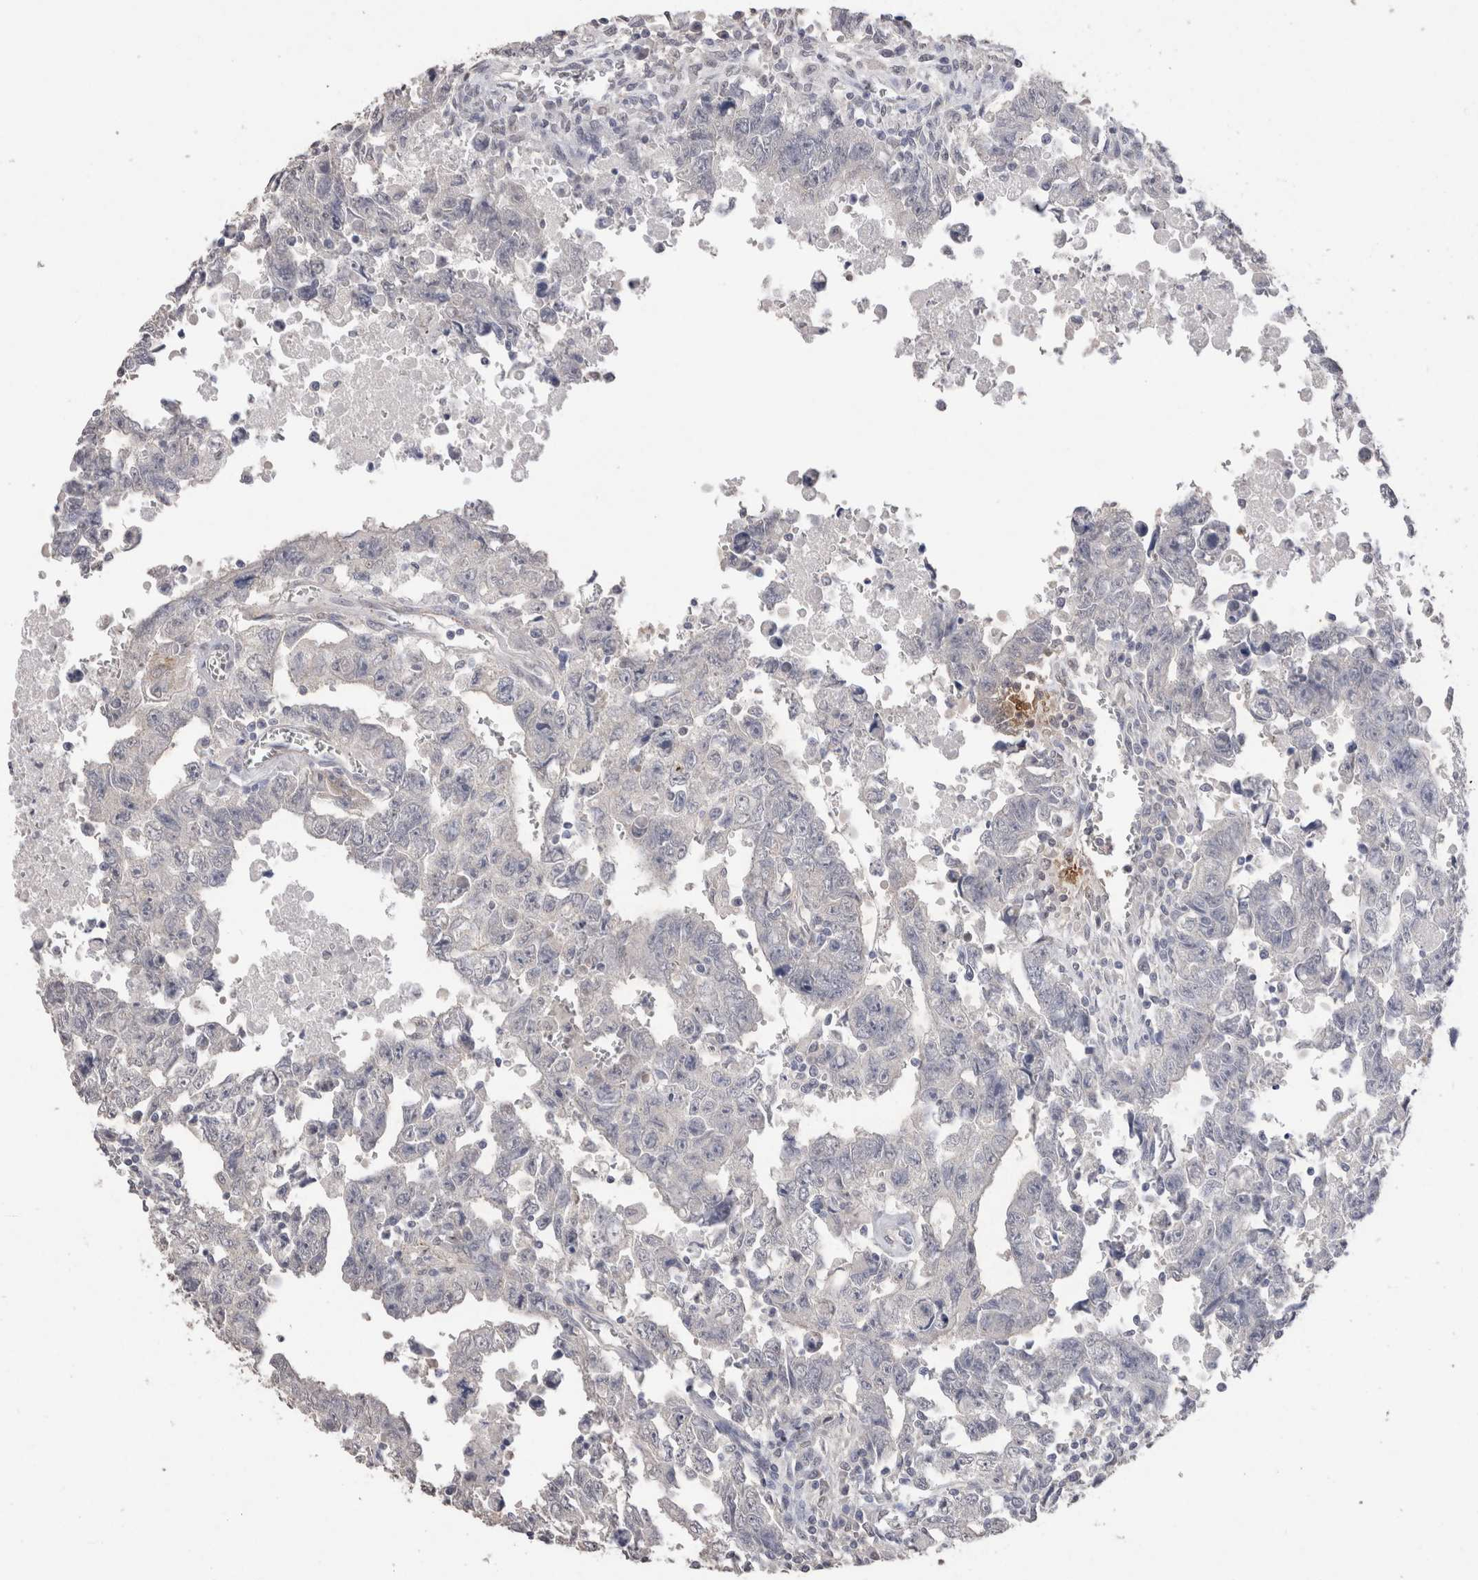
{"staining": {"intensity": "negative", "quantity": "none", "location": "none"}, "tissue": "testis cancer", "cell_type": "Tumor cells", "image_type": "cancer", "snomed": [{"axis": "morphology", "description": "Carcinoma, Embryonal, NOS"}, {"axis": "topography", "description": "Testis"}], "caption": "Embryonal carcinoma (testis) was stained to show a protein in brown. There is no significant staining in tumor cells.", "gene": "CDH6", "patient": {"sex": "male", "age": 28}}